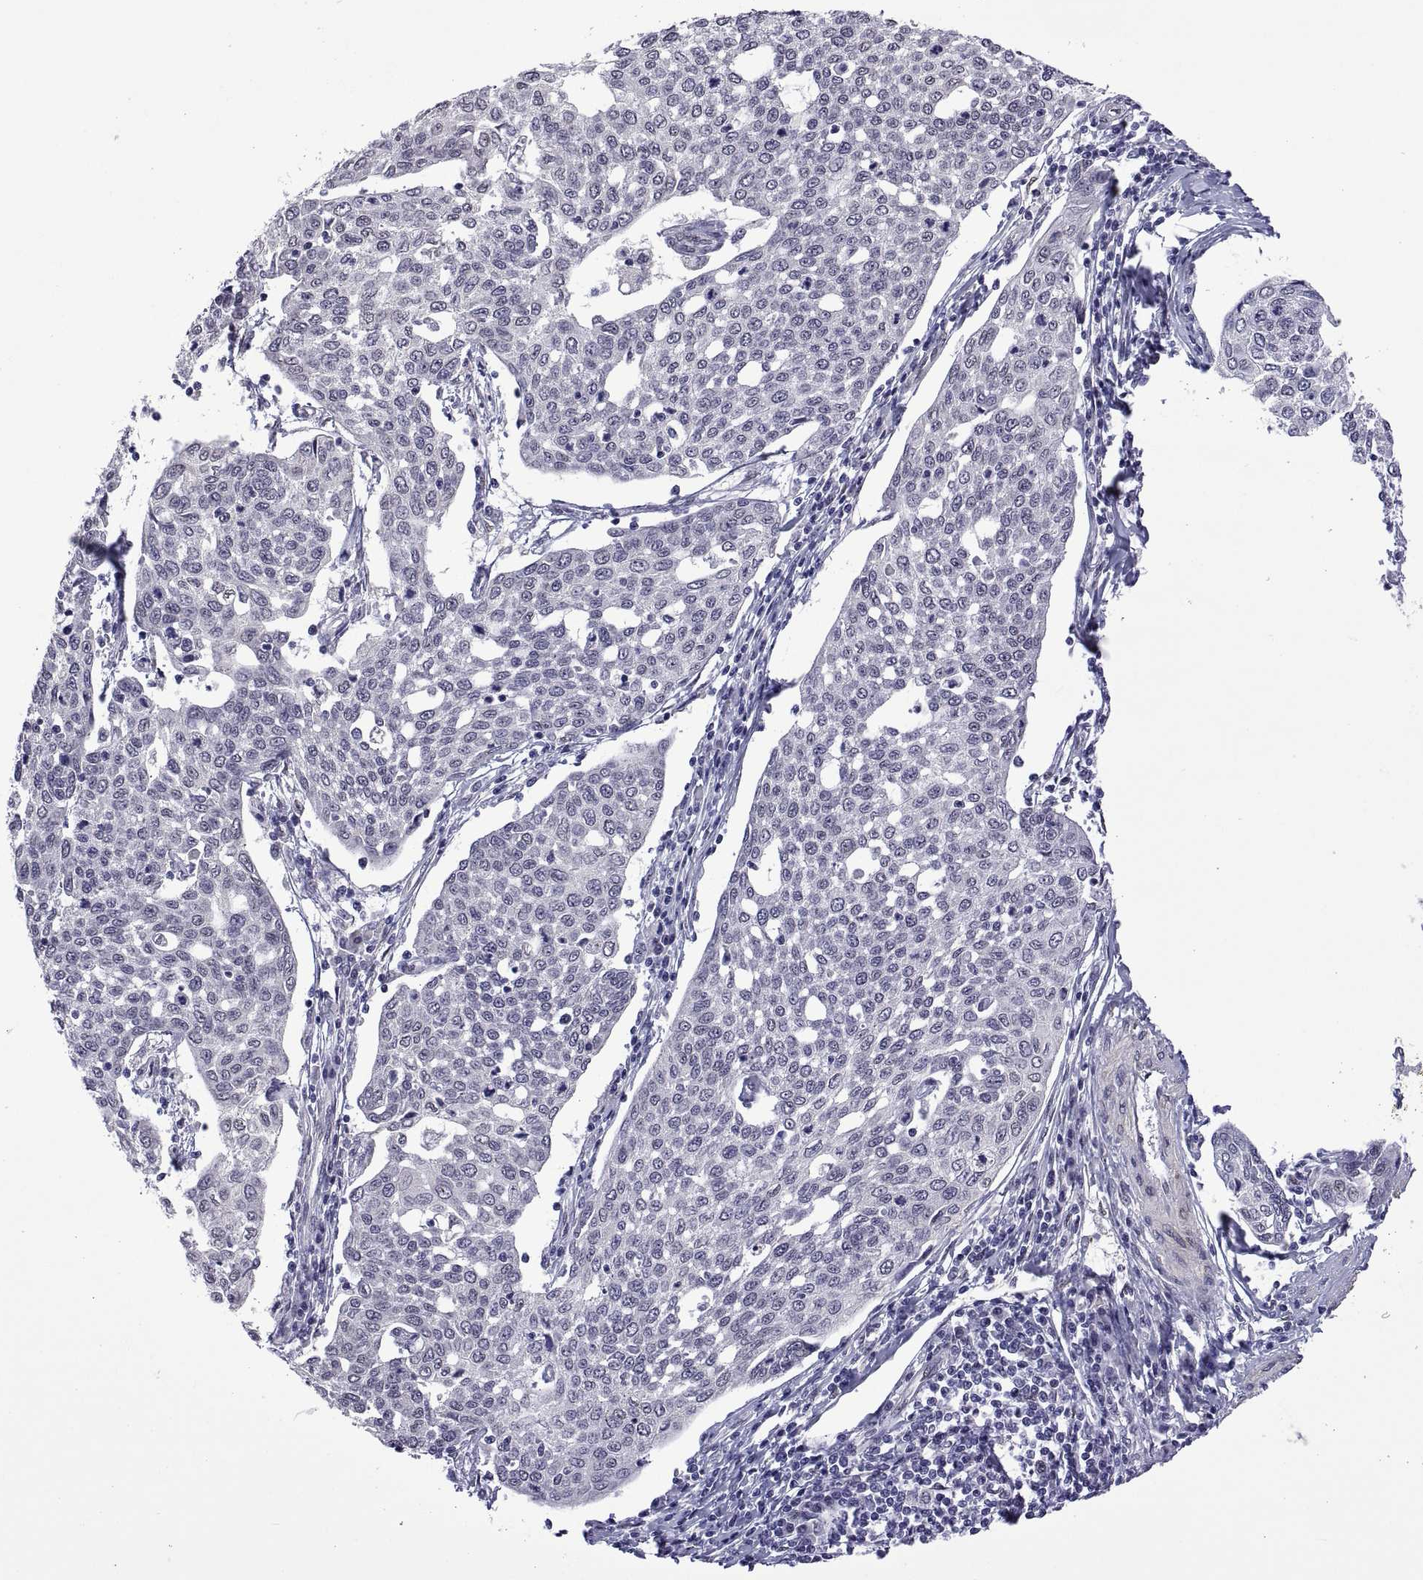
{"staining": {"intensity": "negative", "quantity": "none", "location": "none"}, "tissue": "cervical cancer", "cell_type": "Tumor cells", "image_type": "cancer", "snomed": [{"axis": "morphology", "description": "Squamous cell carcinoma, NOS"}, {"axis": "topography", "description": "Cervix"}], "caption": "This image is of squamous cell carcinoma (cervical) stained with immunohistochemistry to label a protein in brown with the nuclei are counter-stained blue. There is no positivity in tumor cells. (Brightfield microscopy of DAB (3,3'-diaminobenzidine) immunohistochemistry at high magnification).", "gene": "NR4A1", "patient": {"sex": "female", "age": 34}}